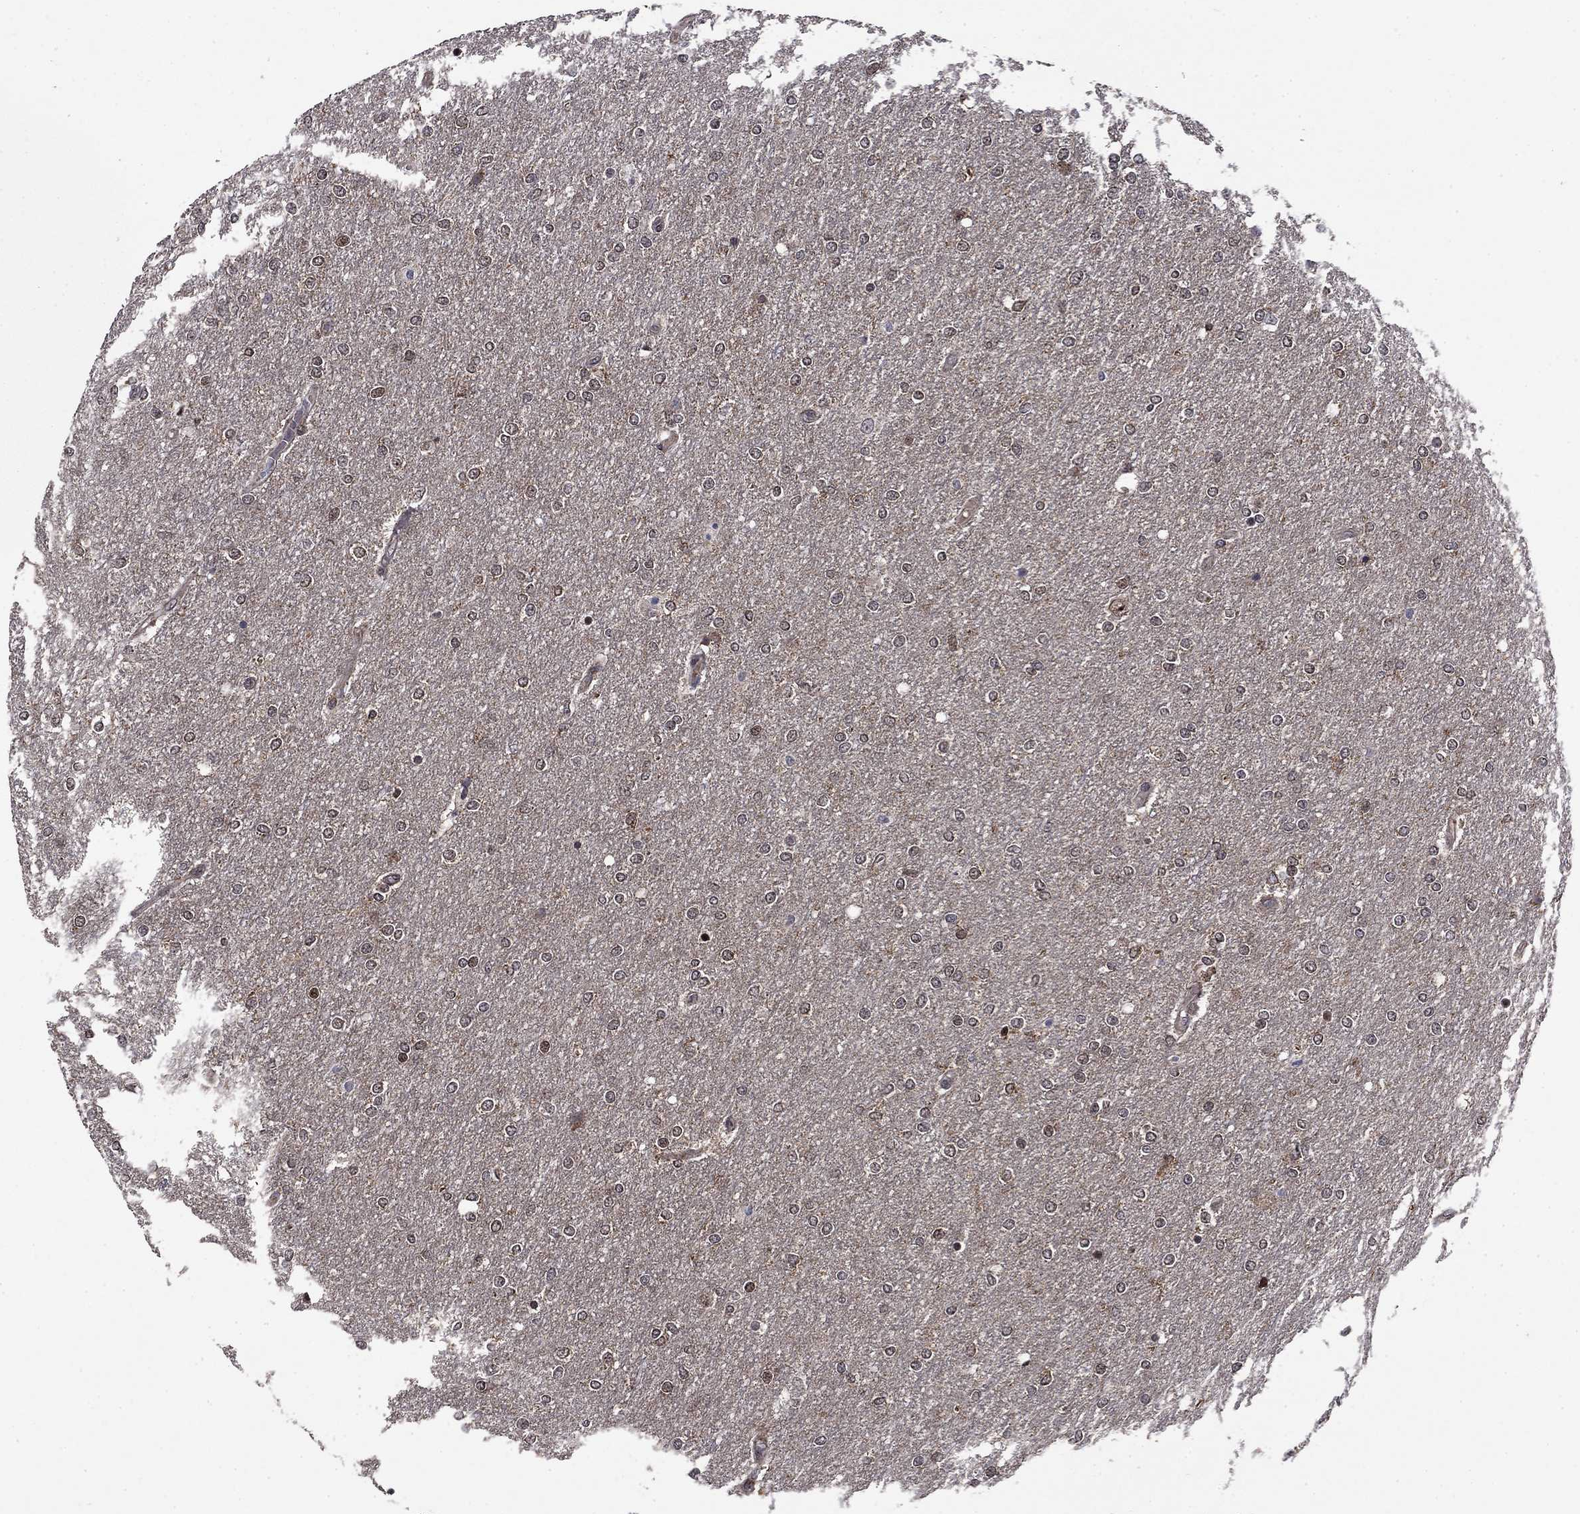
{"staining": {"intensity": "weak", "quantity": "<25%", "location": "cytoplasmic/membranous,nuclear"}, "tissue": "glioma", "cell_type": "Tumor cells", "image_type": "cancer", "snomed": [{"axis": "morphology", "description": "Glioma, malignant, High grade"}, {"axis": "topography", "description": "Brain"}], "caption": "High magnification brightfield microscopy of high-grade glioma (malignant) stained with DAB (brown) and counterstained with hematoxylin (blue): tumor cells show no significant staining.", "gene": "AGTPBP1", "patient": {"sex": "female", "age": 61}}